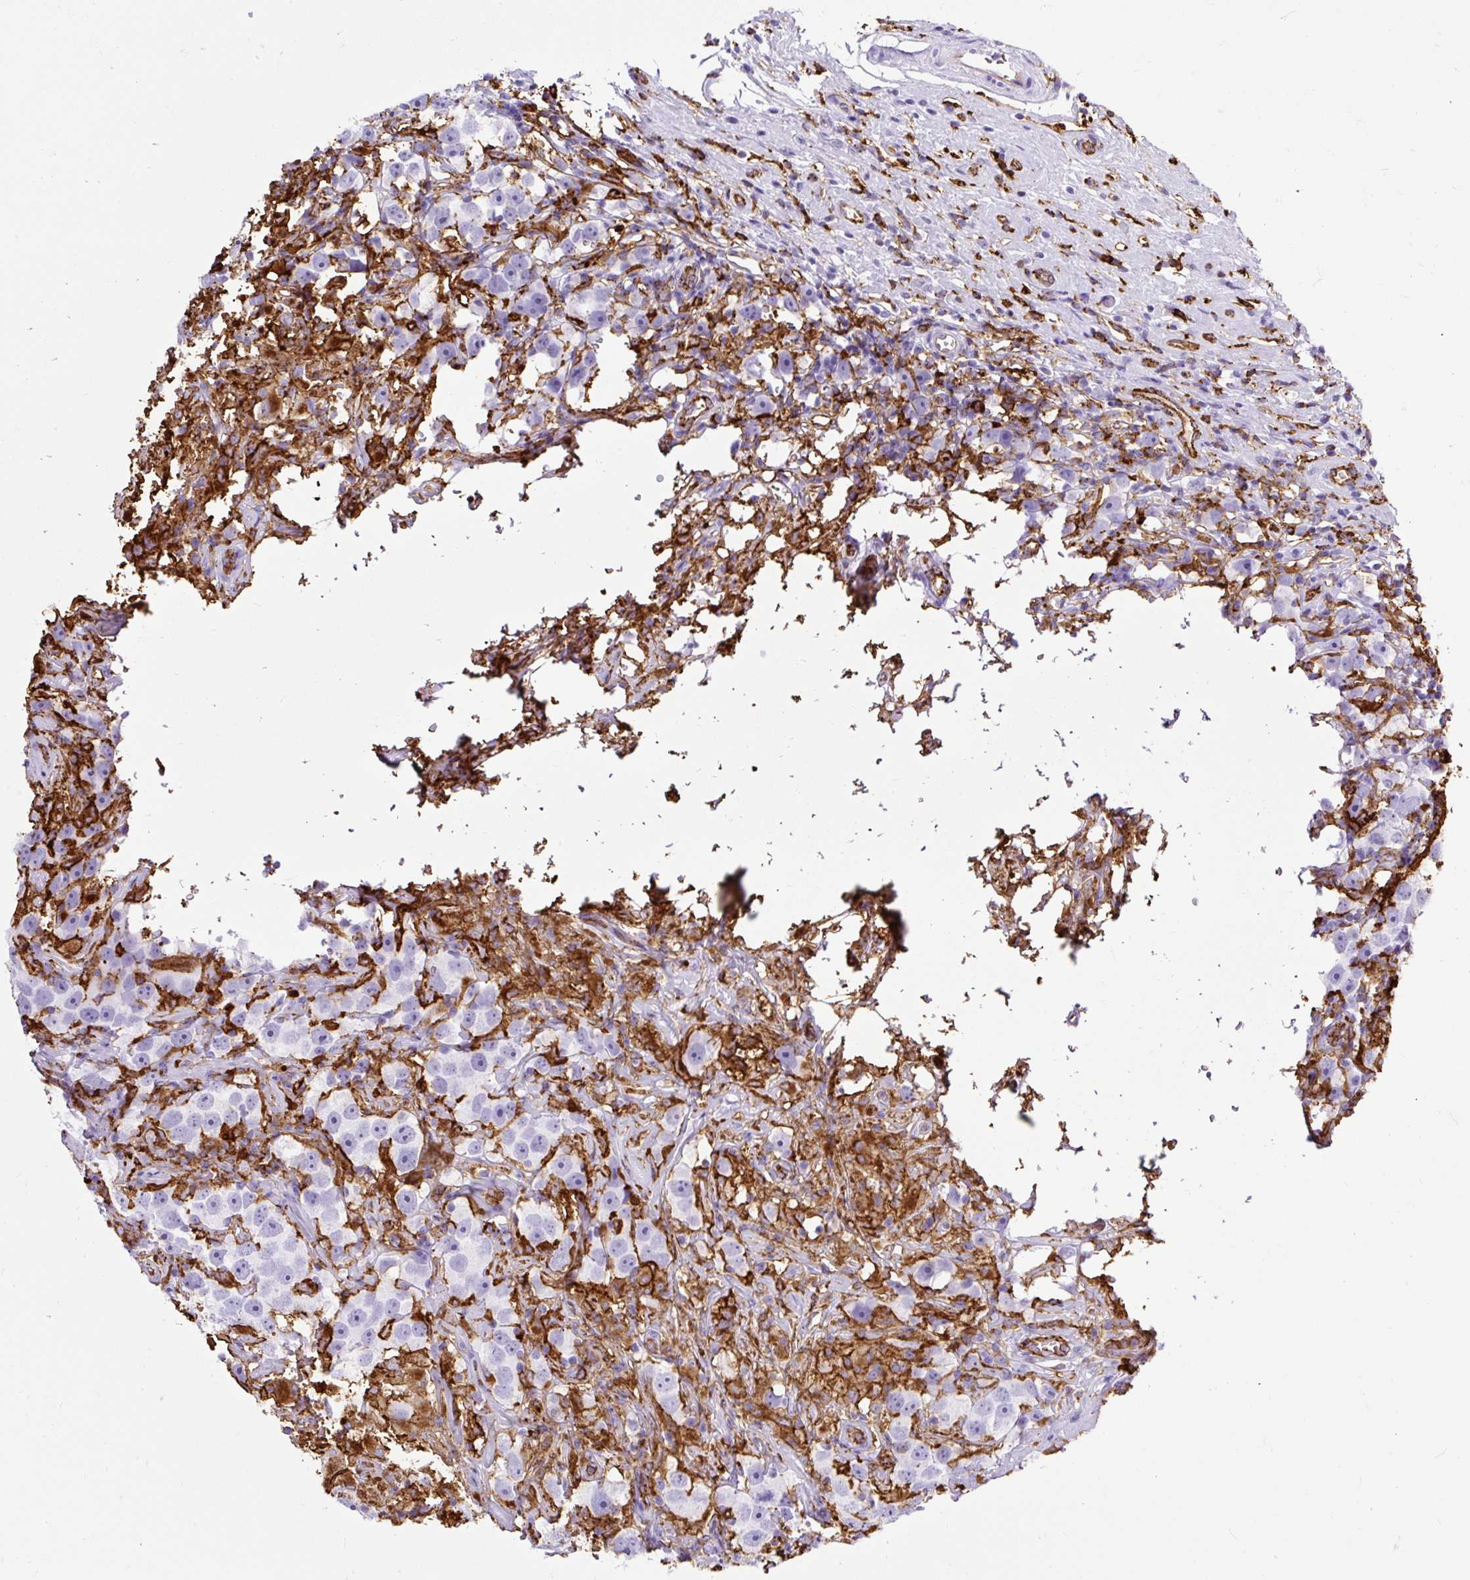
{"staining": {"intensity": "negative", "quantity": "none", "location": "none"}, "tissue": "testis cancer", "cell_type": "Tumor cells", "image_type": "cancer", "snomed": [{"axis": "morphology", "description": "Seminoma, NOS"}, {"axis": "topography", "description": "Testis"}], "caption": "DAB (3,3'-diaminobenzidine) immunohistochemical staining of testis cancer (seminoma) reveals no significant expression in tumor cells.", "gene": "HLA-DRA", "patient": {"sex": "male", "age": 49}}